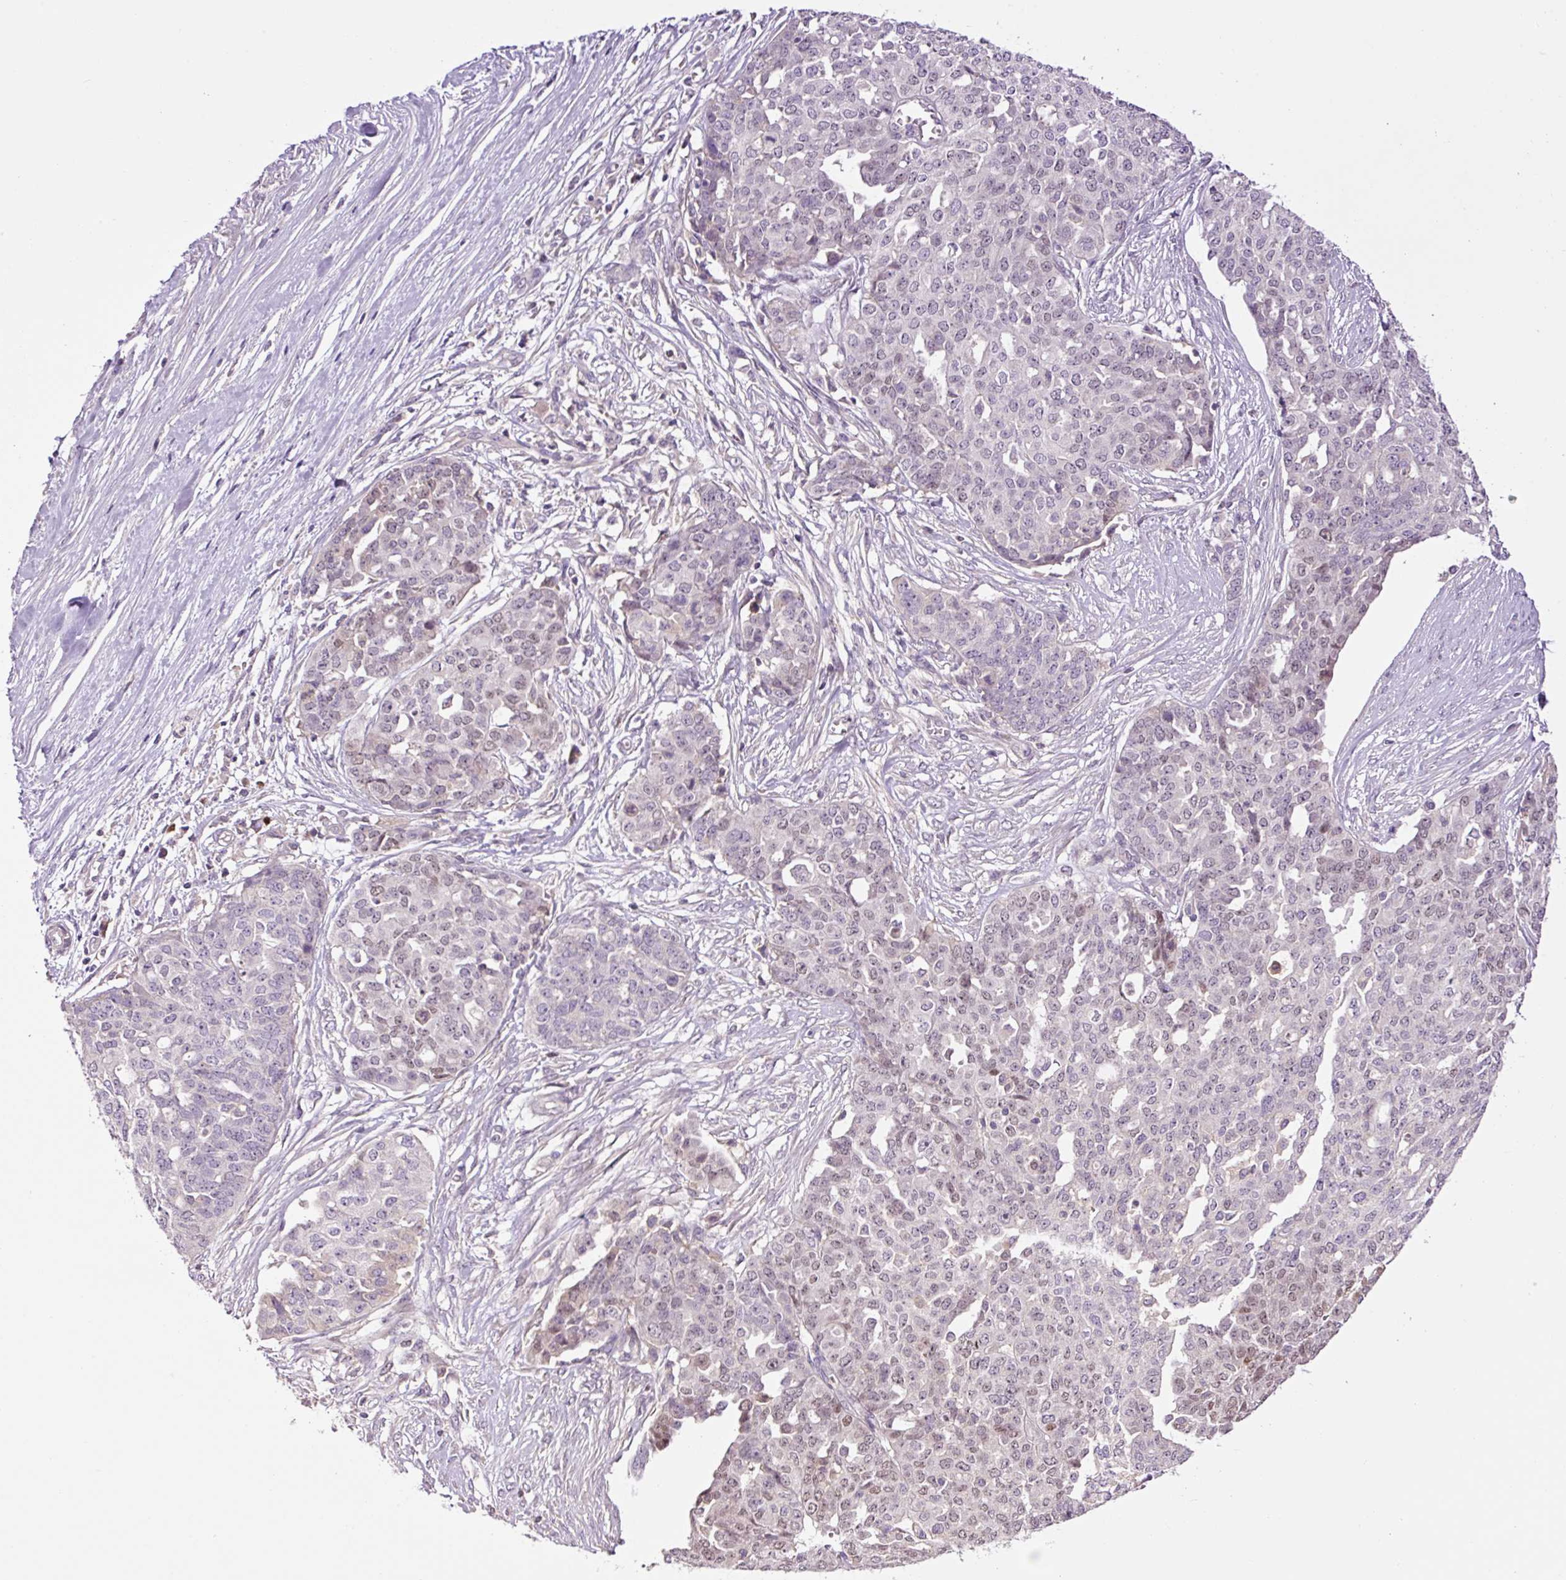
{"staining": {"intensity": "weak", "quantity": "<25%", "location": "nuclear"}, "tissue": "ovarian cancer", "cell_type": "Tumor cells", "image_type": "cancer", "snomed": [{"axis": "morphology", "description": "Cystadenocarcinoma, serous, NOS"}, {"axis": "topography", "description": "Soft tissue"}, {"axis": "topography", "description": "Ovary"}], "caption": "Serous cystadenocarcinoma (ovarian) was stained to show a protein in brown. There is no significant staining in tumor cells. The staining is performed using DAB (3,3'-diaminobenzidine) brown chromogen with nuclei counter-stained in using hematoxylin.", "gene": "DPPA4", "patient": {"sex": "female", "age": 57}}